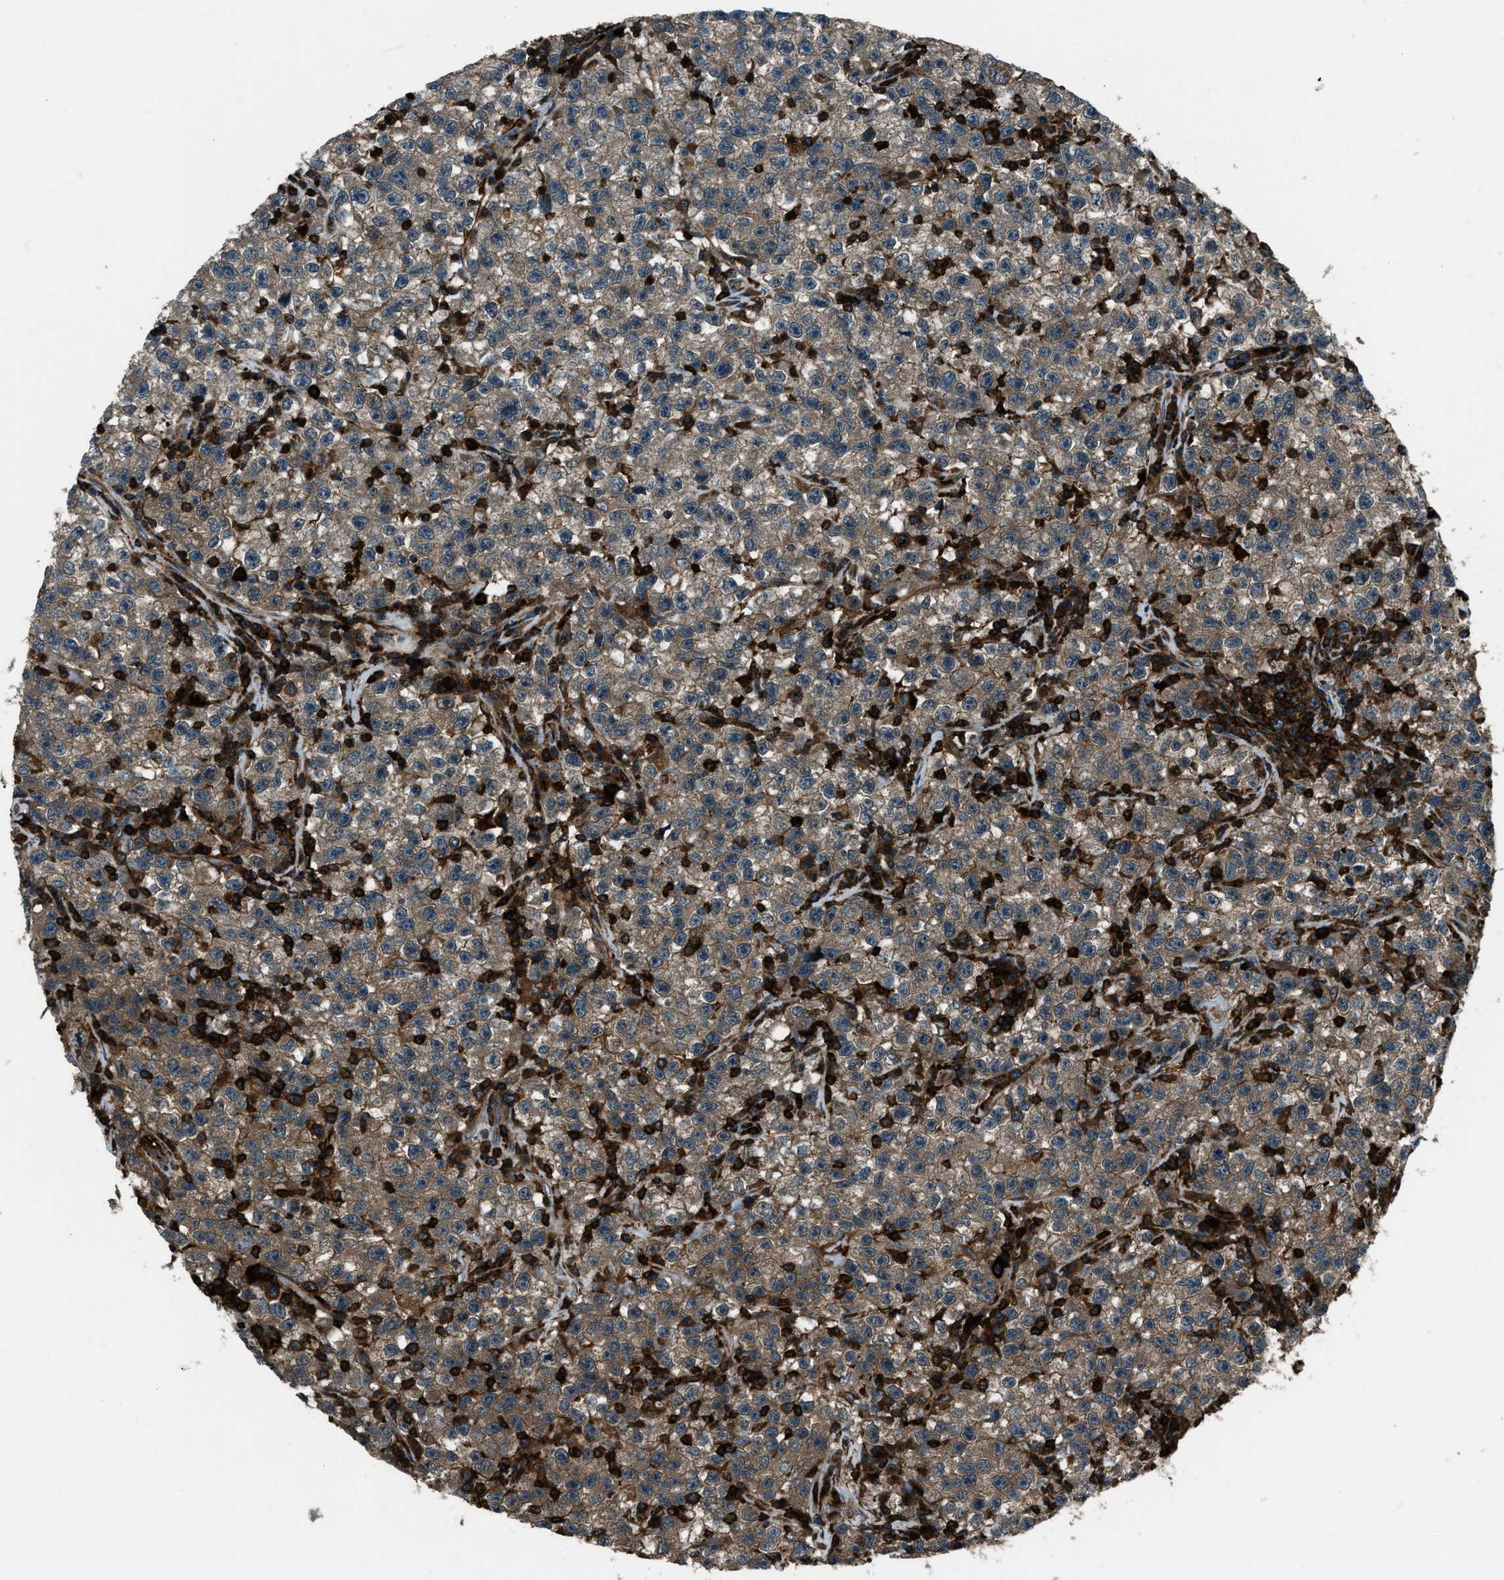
{"staining": {"intensity": "moderate", "quantity": ">75%", "location": "cytoplasmic/membranous"}, "tissue": "testis cancer", "cell_type": "Tumor cells", "image_type": "cancer", "snomed": [{"axis": "morphology", "description": "Seminoma, NOS"}, {"axis": "topography", "description": "Testis"}], "caption": "This is an image of immunohistochemistry staining of testis cancer, which shows moderate expression in the cytoplasmic/membranous of tumor cells.", "gene": "SNX30", "patient": {"sex": "male", "age": 22}}